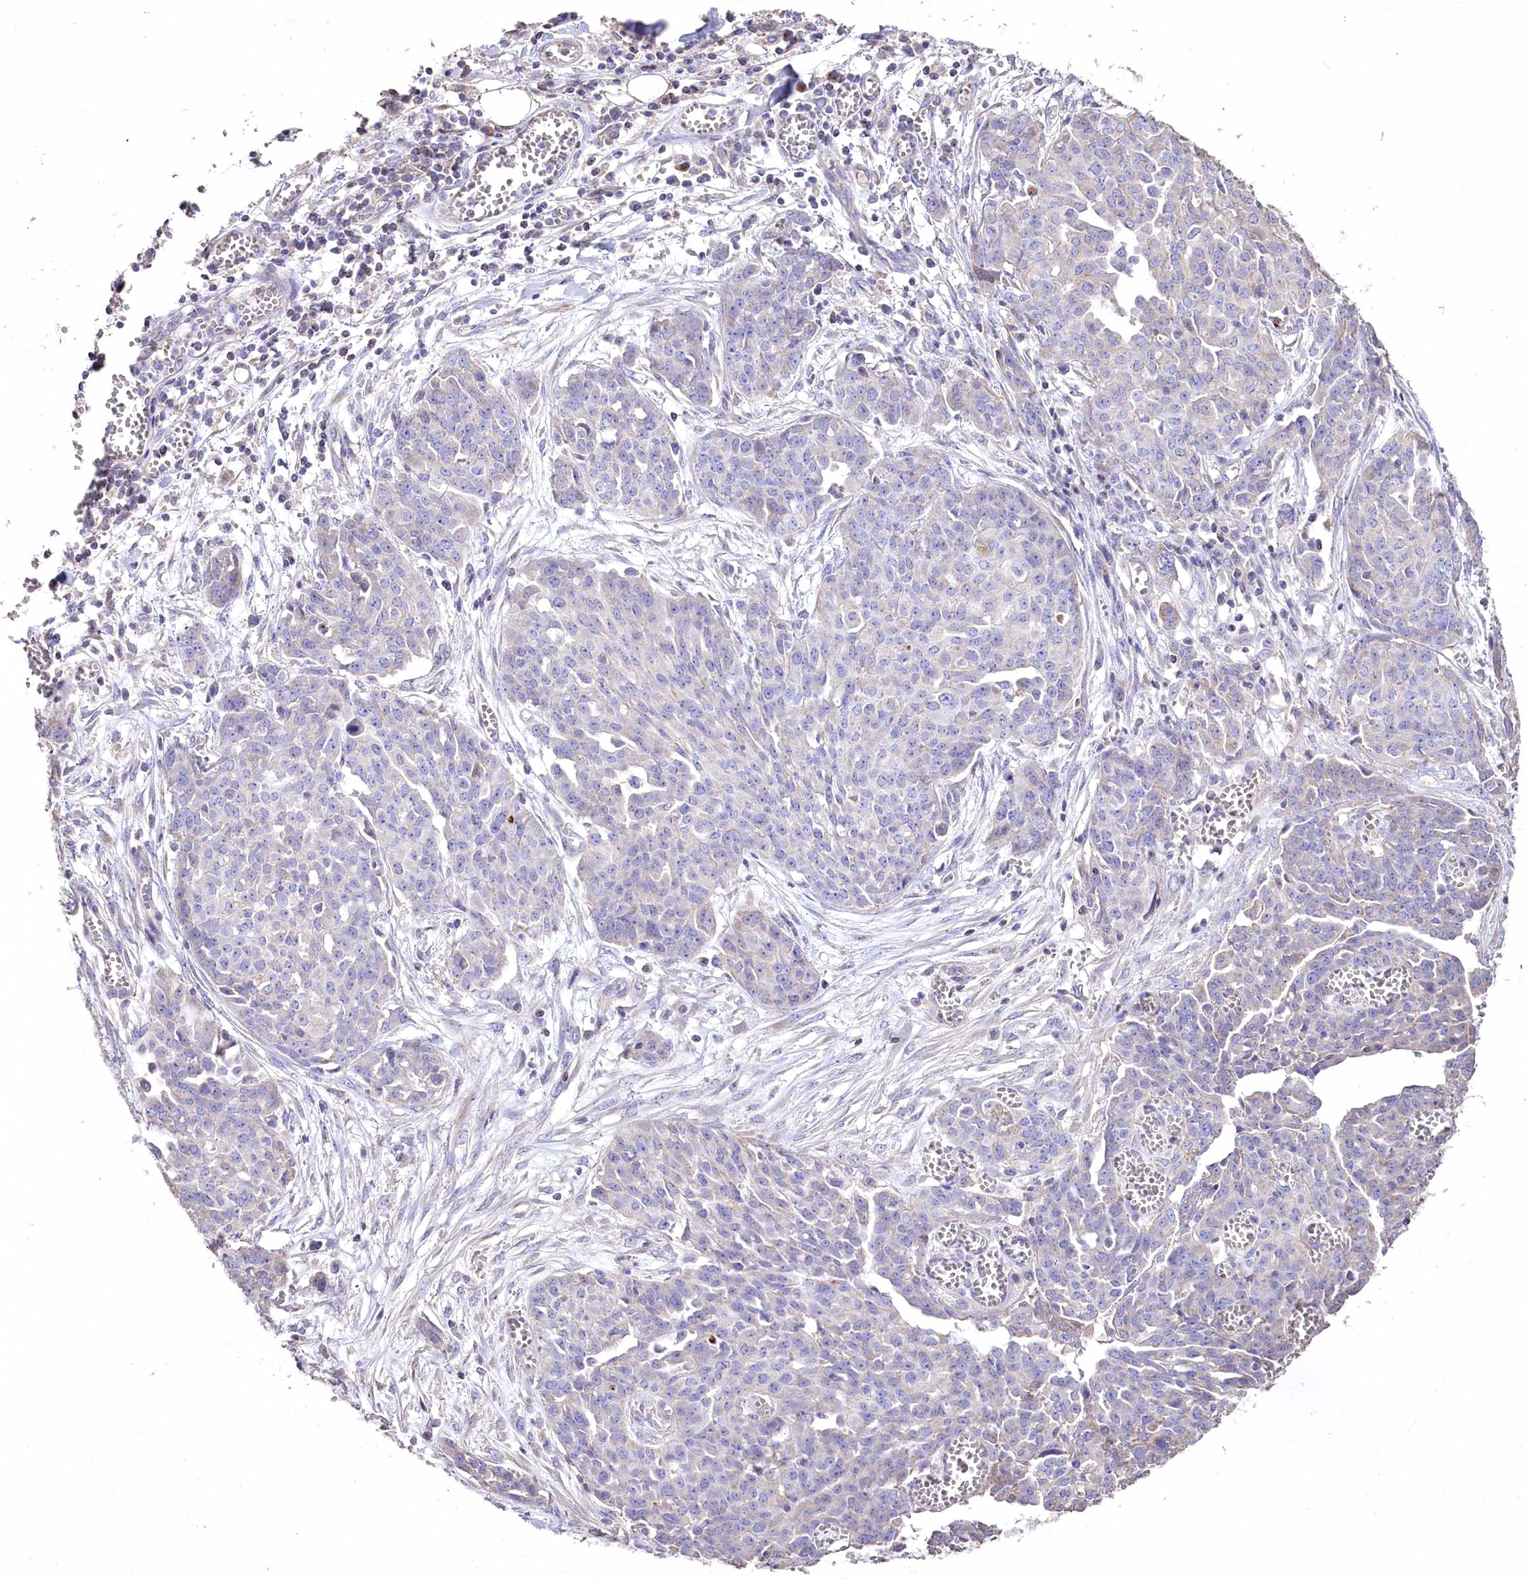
{"staining": {"intensity": "negative", "quantity": "none", "location": "none"}, "tissue": "ovarian cancer", "cell_type": "Tumor cells", "image_type": "cancer", "snomed": [{"axis": "morphology", "description": "Cystadenocarcinoma, serous, NOS"}, {"axis": "topography", "description": "Soft tissue"}, {"axis": "topography", "description": "Ovary"}], "caption": "Immunohistochemistry image of human serous cystadenocarcinoma (ovarian) stained for a protein (brown), which demonstrates no staining in tumor cells. (DAB (3,3'-diaminobenzidine) immunohistochemistry (IHC) visualized using brightfield microscopy, high magnification).", "gene": "PTER", "patient": {"sex": "female", "age": 57}}